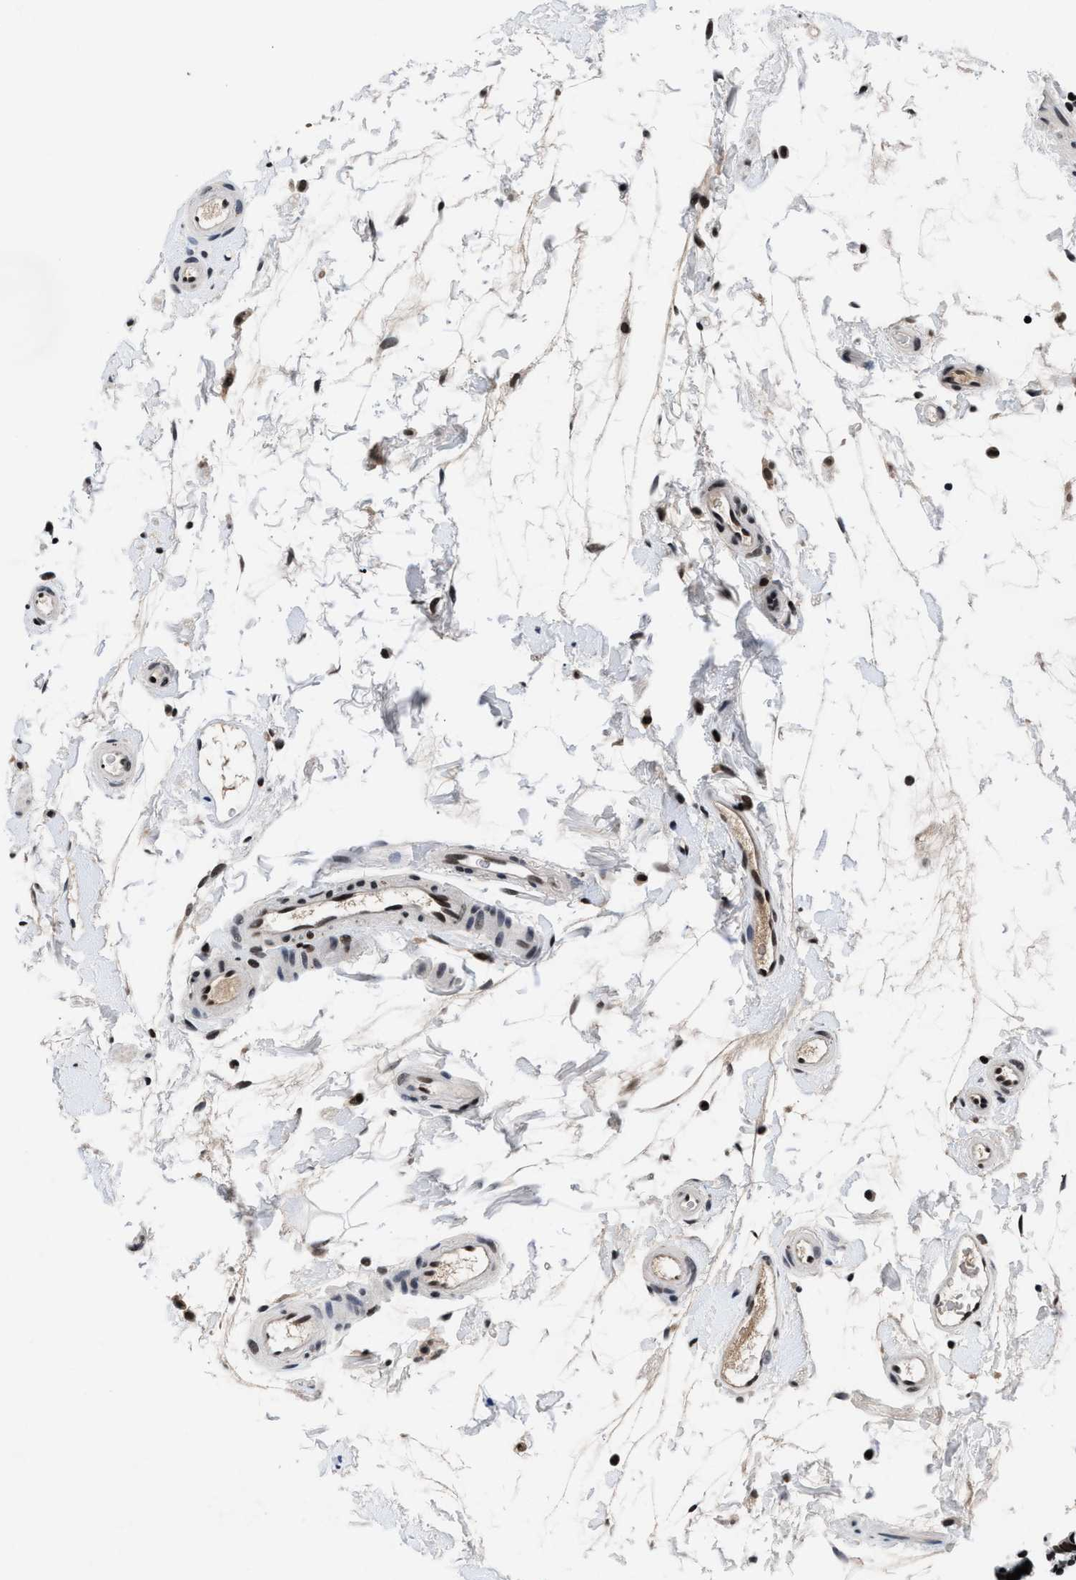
{"staining": {"intensity": "strong", "quantity": "25%-75%", "location": "nuclear"}, "tissue": "small intestine", "cell_type": "Glandular cells", "image_type": "normal", "snomed": [{"axis": "morphology", "description": "Normal tissue, NOS"}, {"axis": "topography", "description": "Small intestine"}], "caption": "An immunohistochemistry (IHC) histopathology image of unremarkable tissue is shown. Protein staining in brown shows strong nuclear positivity in small intestine within glandular cells. The staining was performed using DAB (3,3'-diaminobenzidine) to visualize the protein expression in brown, while the nuclei were stained in blue with hematoxylin (Magnification: 20x).", "gene": "WDR81", "patient": {"sex": "female", "age": 84}}